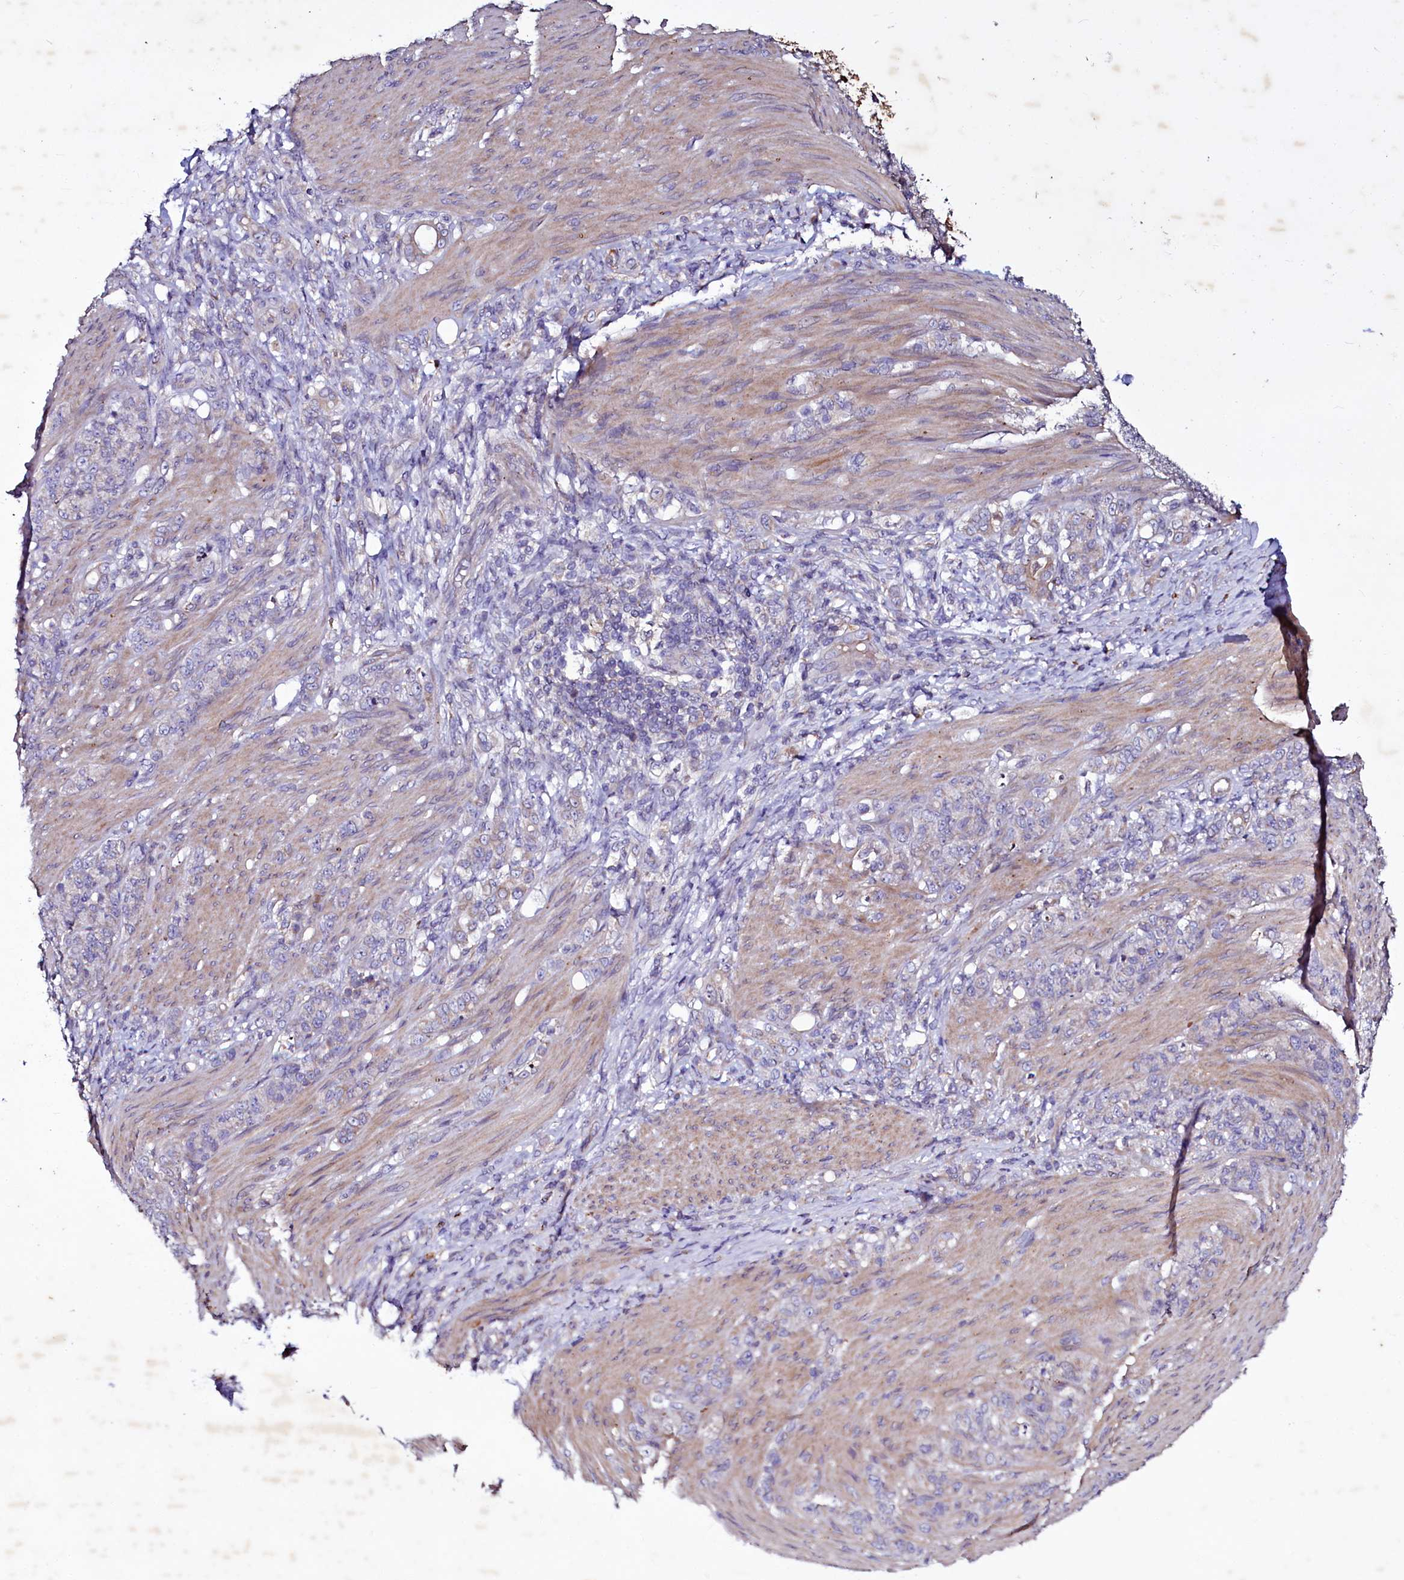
{"staining": {"intensity": "negative", "quantity": "none", "location": "none"}, "tissue": "stomach cancer", "cell_type": "Tumor cells", "image_type": "cancer", "snomed": [{"axis": "morphology", "description": "Adenocarcinoma, NOS"}, {"axis": "topography", "description": "Stomach"}], "caption": "IHC of stomach cancer (adenocarcinoma) displays no expression in tumor cells. The staining was performed using DAB to visualize the protein expression in brown, while the nuclei were stained in blue with hematoxylin (Magnification: 20x).", "gene": "SELENOT", "patient": {"sex": "female", "age": 79}}